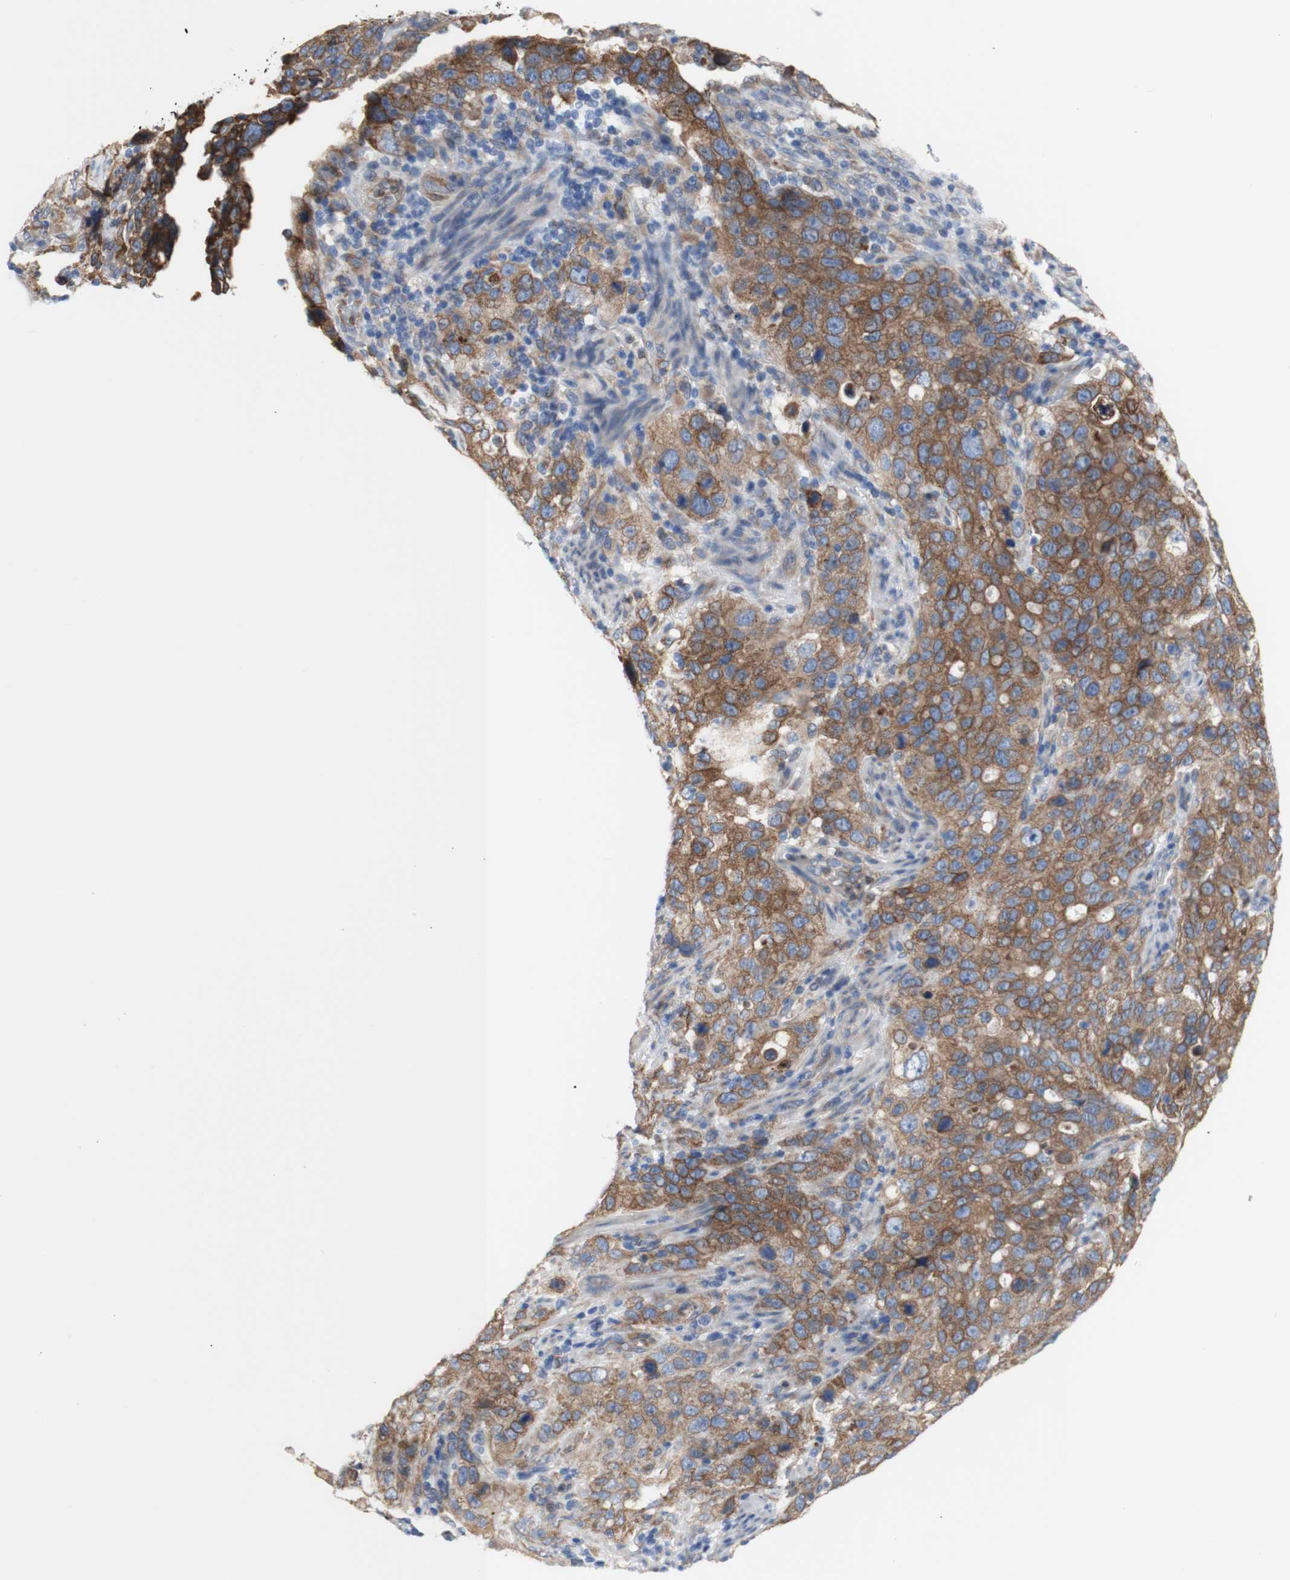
{"staining": {"intensity": "moderate", "quantity": ">75%", "location": "cytoplasmic/membranous"}, "tissue": "stomach cancer", "cell_type": "Tumor cells", "image_type": "cancer", "snomed": [{"axis": "morphology", "description": "Normal tissue, NOS"}, {"axis": "morphology", "description": "Adenocarcinoma, NOS"}, {"axis": "topography", "description": "Stomach"}], "caption": "Protein analysis of adenocarcinoma (stomach) tissue displays moderate cytoplasmic/membranous staining in about >75% of tumor cells.", "gene": "ERLIN1", "patient": {"sex": "male", "age": 48}}